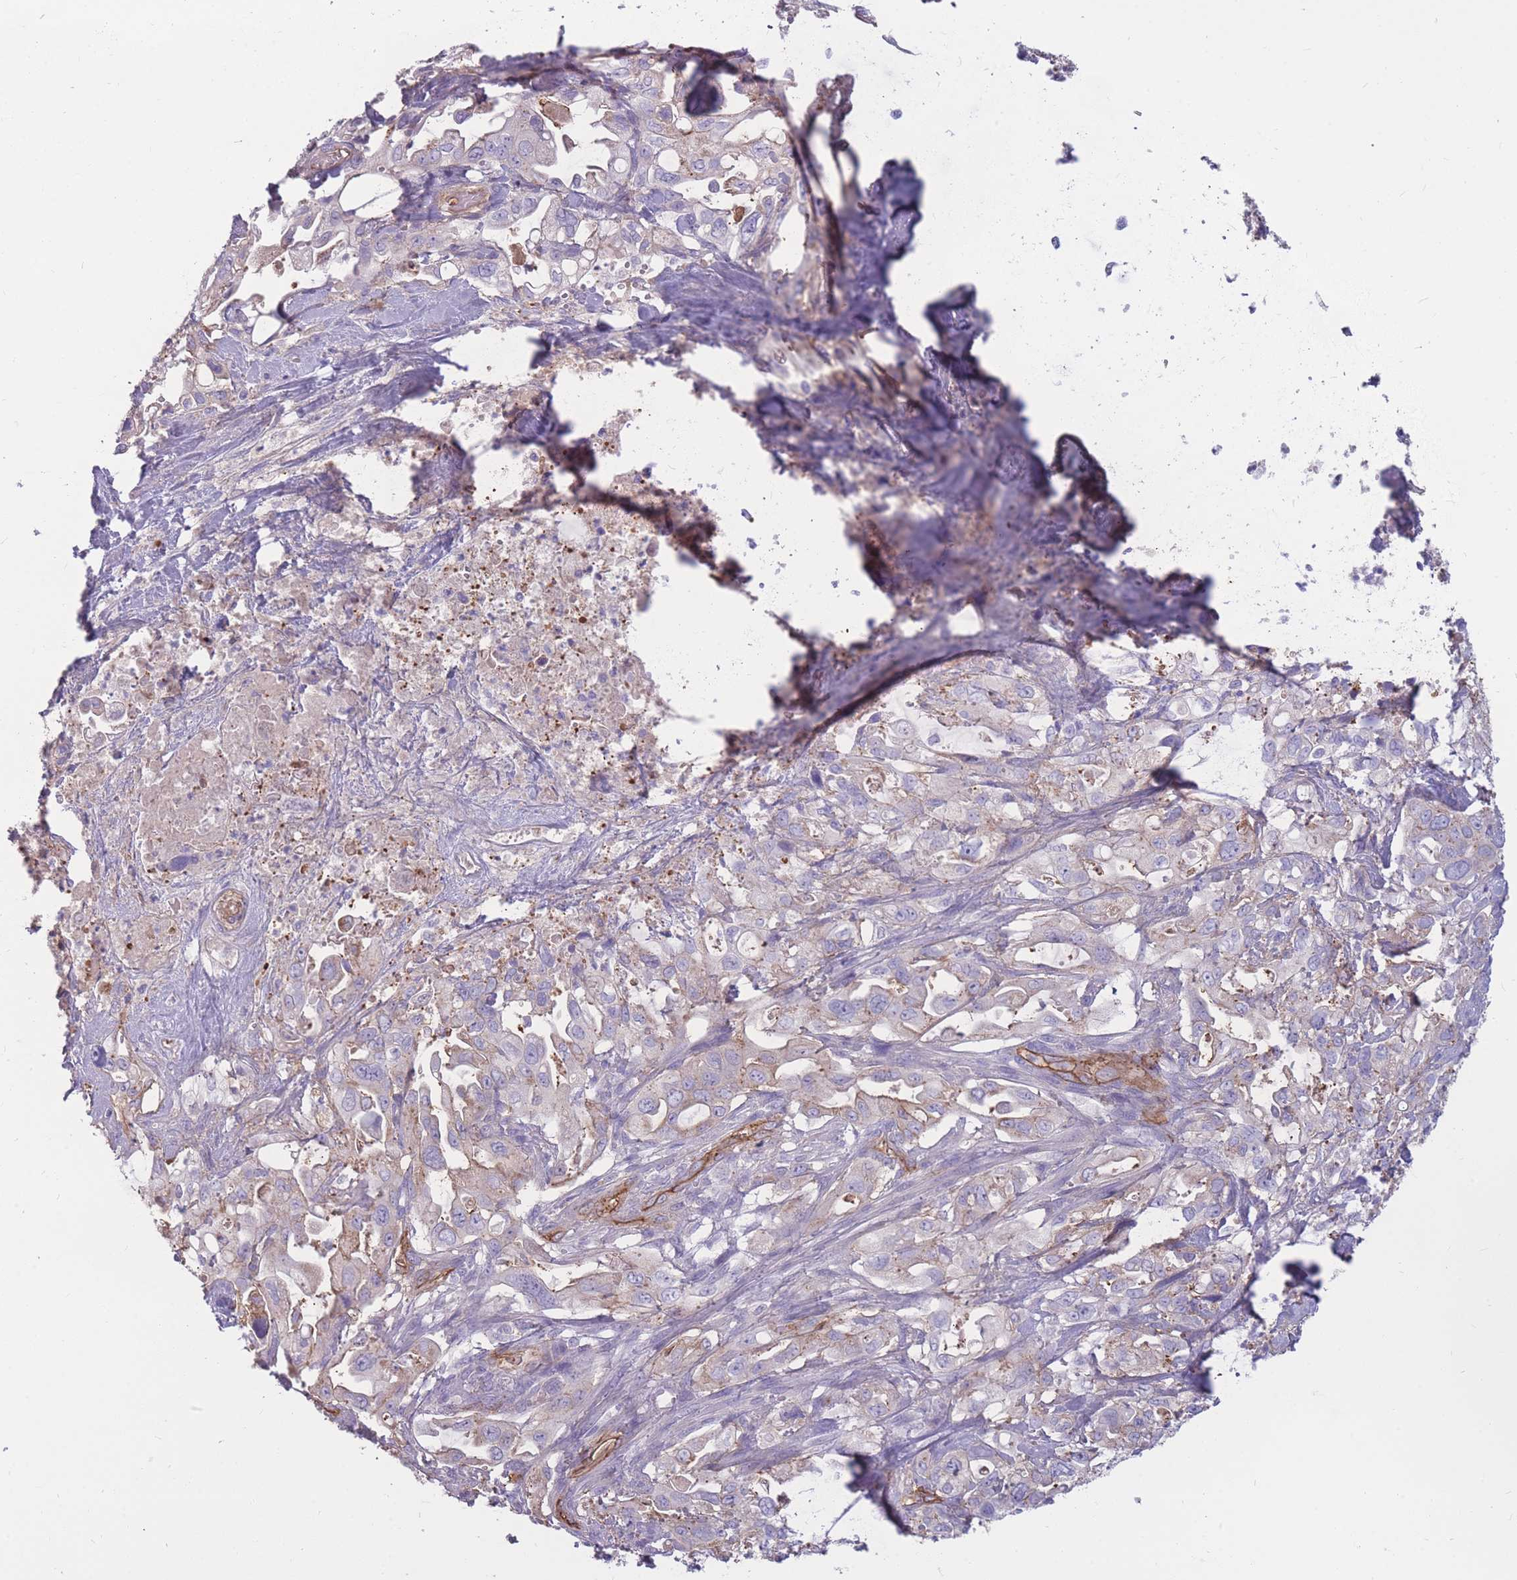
{"staining": {"intensity": "weak", "quantity": "<25%", "location": "cytoplasmic/membranous"}, "tissue": "pancreatic cancer", "cell_type": "Tumor cells", "image_type": "cancer", "snomed": [{"axis": "morphology", "description": "Adenocarcinoma, NOS"}, {"axis": "topography", "description": "Pancreas"}], "caption": "Human pancreatic adenocarcinoma stained for a protein using immunohistochemistry (IHC) shows no staining in tumor cells.", "gene": "GNA11", "patient": {"sex": "female", "age": 61}}